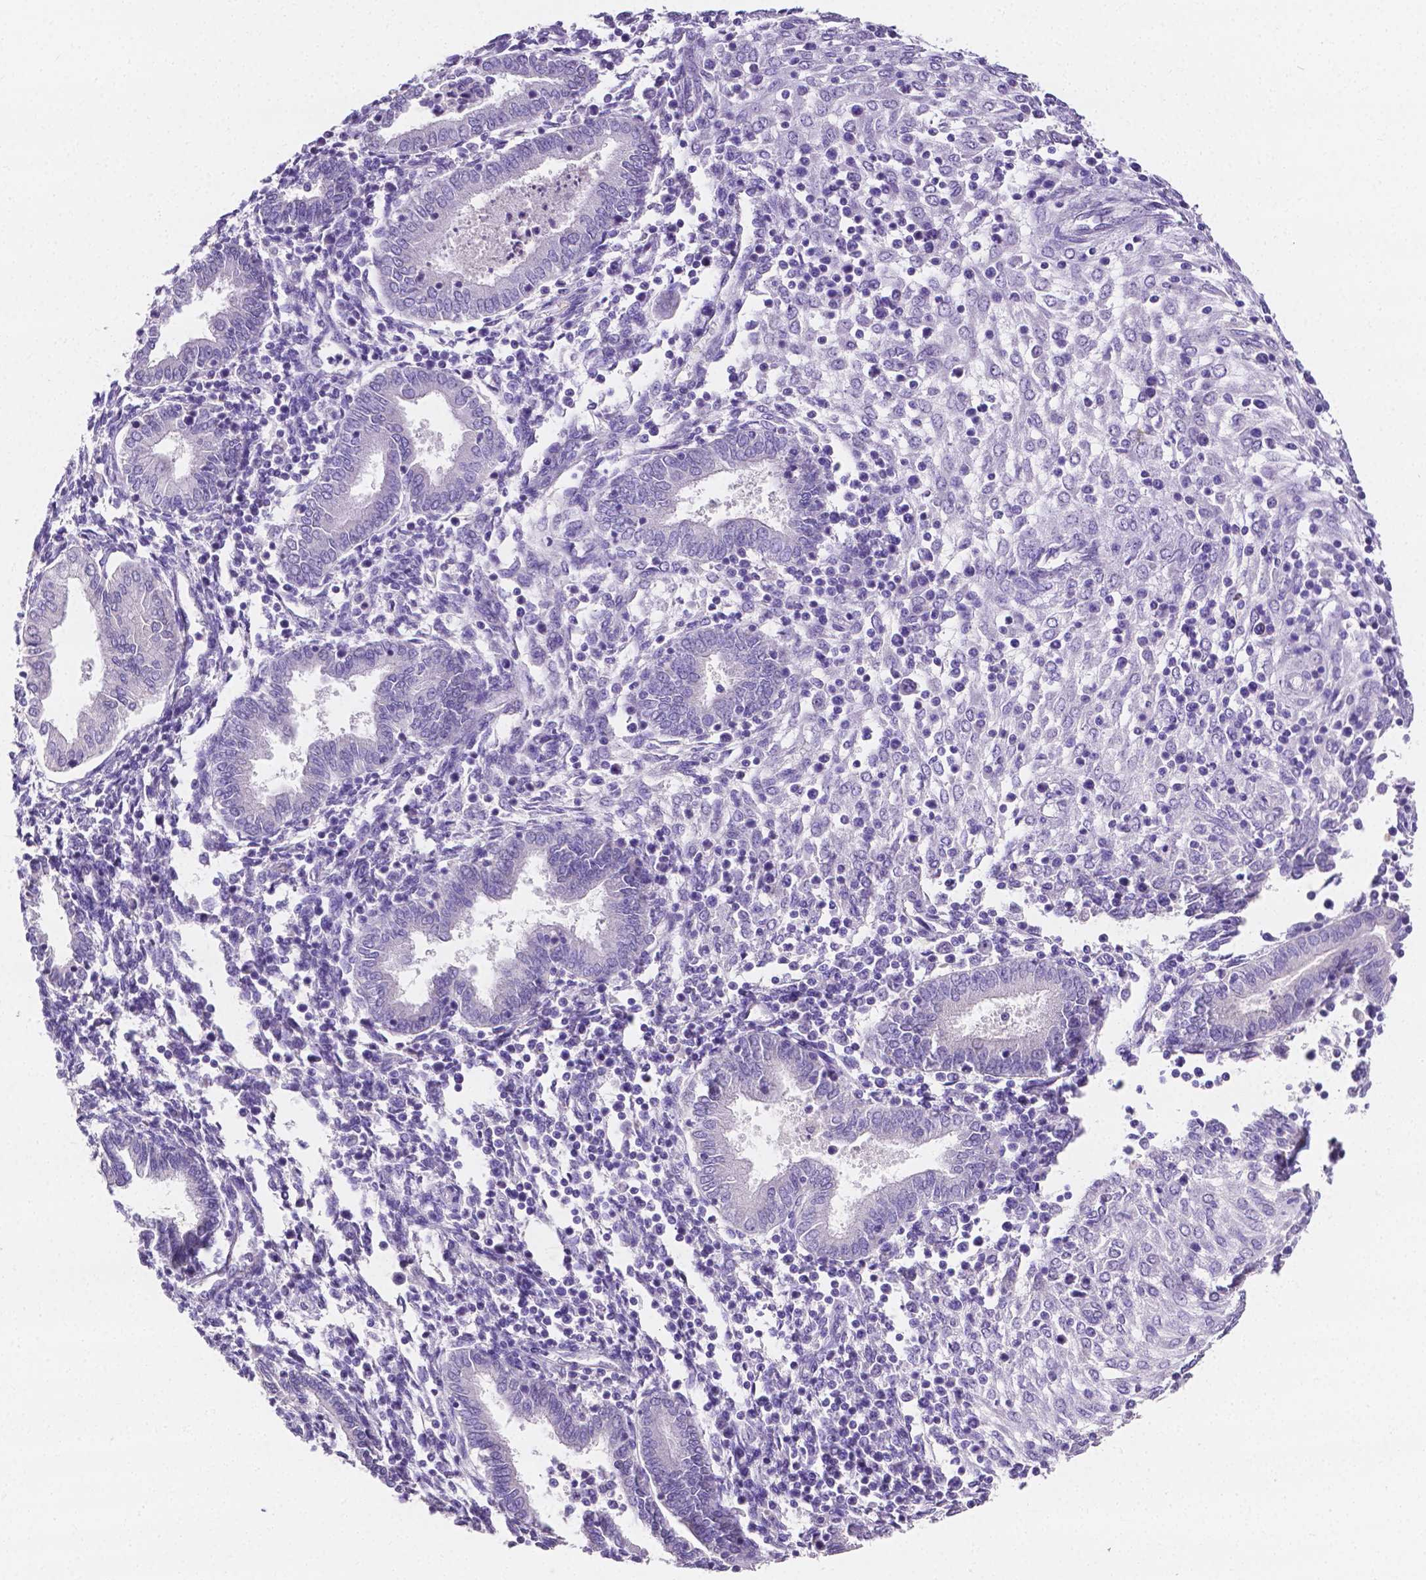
{"staining": {"intensity": "negative", "quantity": "none", "location": "none"}, "tissue": "endometrium", "cell_type": "Cells in endometrial stroma", "image_type": "normal", "snomed": [{"axis": "morphology", "description": "Normal tissue, NOS"}, {"axis": "topography", "description": "Endometrium"}], "caption": "High power microscopy photomicrograph of an immunohistochemistry (IHC) histopathology image of benign endometrium, revealing no significant expression in cells in endometrial stroma.", "gene": "SLC22A2", "patient": {"sex": "female", "age": 42}}